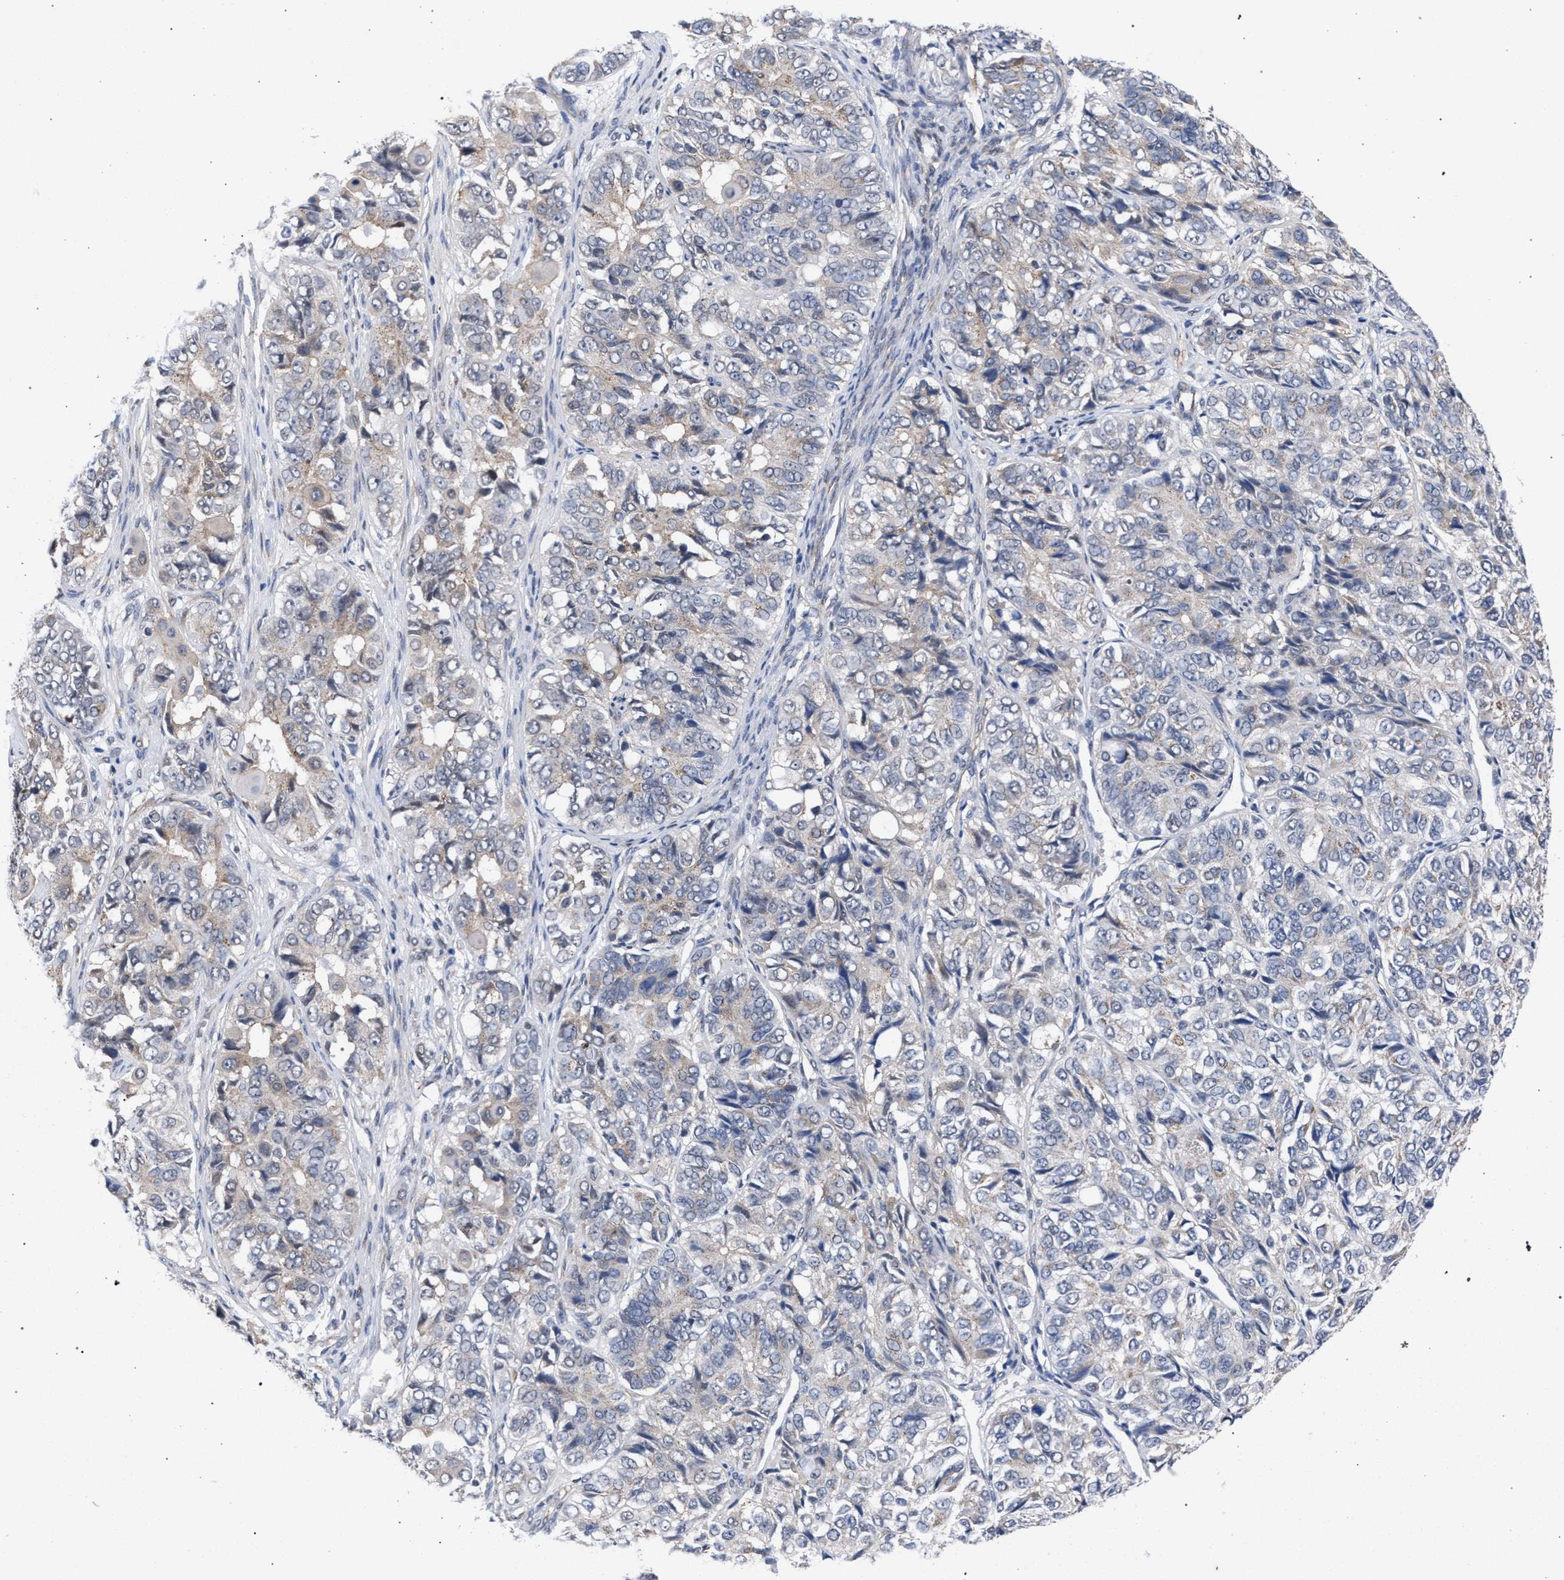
{"staining": {"intensity": "weak", "quantity": "25%-75%", "location": "cytoplasmic/membranous"}, "tissue": "ovarian cancer", "cell_type": "Tumor cells", "image_type": "cancer", "snomed": [{"axis": "morphology", "description": "Carcinoma, endometroid"}, {"axis": "topography", "description": "Ovary"}], "caption": "DAB (3,3'-diaminobenzidine) immunohistochemical staining of ovarian endometroid carcinoma demonstrates weak cytoplasmic/membranous protein positivity in approximately 25%-75% of tumor cells.", "gene": "GOLGA2", "patient": {"sex": "female", "age": 51}}